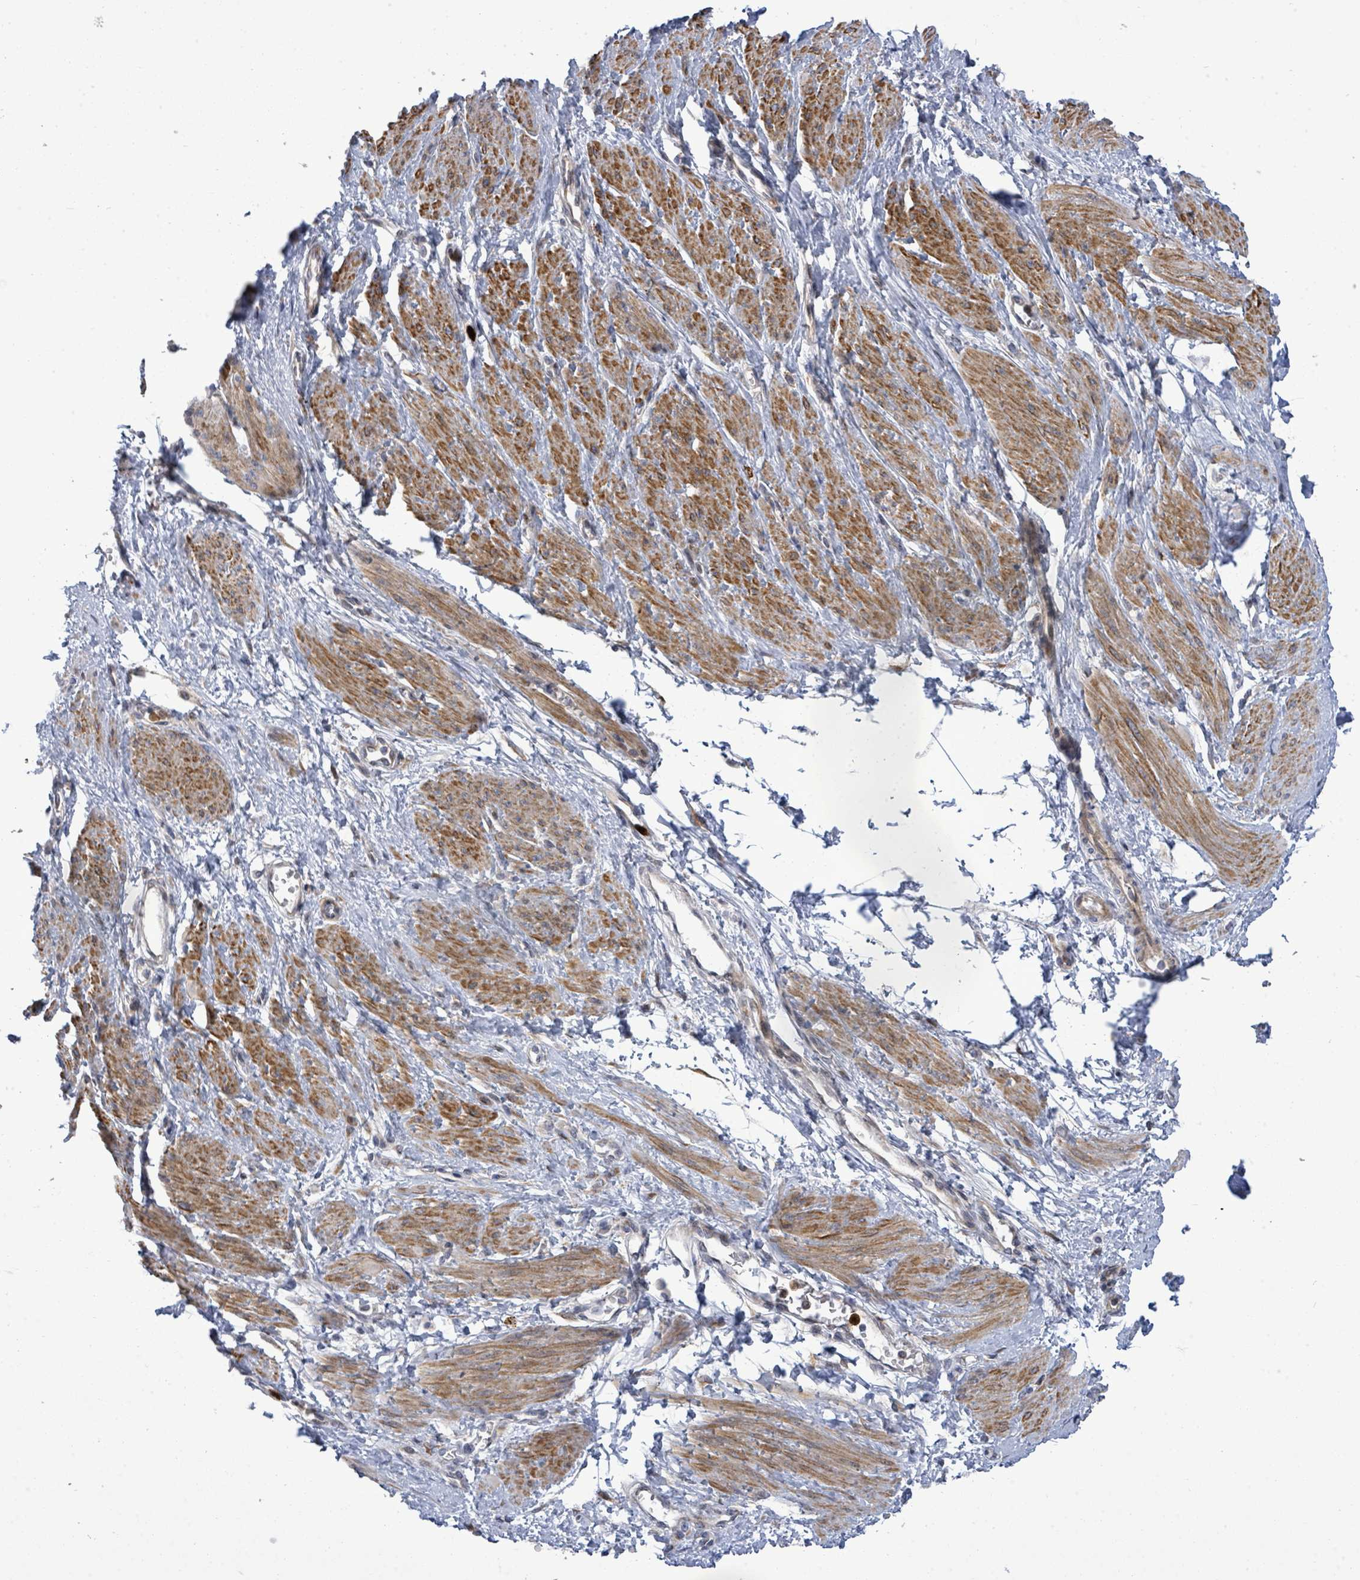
{"staining": {"intensity": "strong", "quantity": "25%-75%", "location": "cytoplasmic/membranous"}, "tissue": "smooth muscle", "cell_type": "Smooth muscle cells", "image_type": "normal", "snomed": [{"axis": "morphology", "description": "Normal tissue, NOS"}, {"axis": "topography", "description": "Smooth muscle"}, {"axis": "topography", "description": "Uterus"}], "caption": "Immunohistochemistry histopathology image of normal smooth muscle: smooth muscle stained using immunohistochemistry (IHC) demonstrates high levels of strong protein expression localized specifically in the cytoplasmic/membranous of smooth muscle cells, appearing as a cytoplasmic/membranous brown color.", "gene": "SAR1A", "patient": {"sex": "female", "age": 39}}